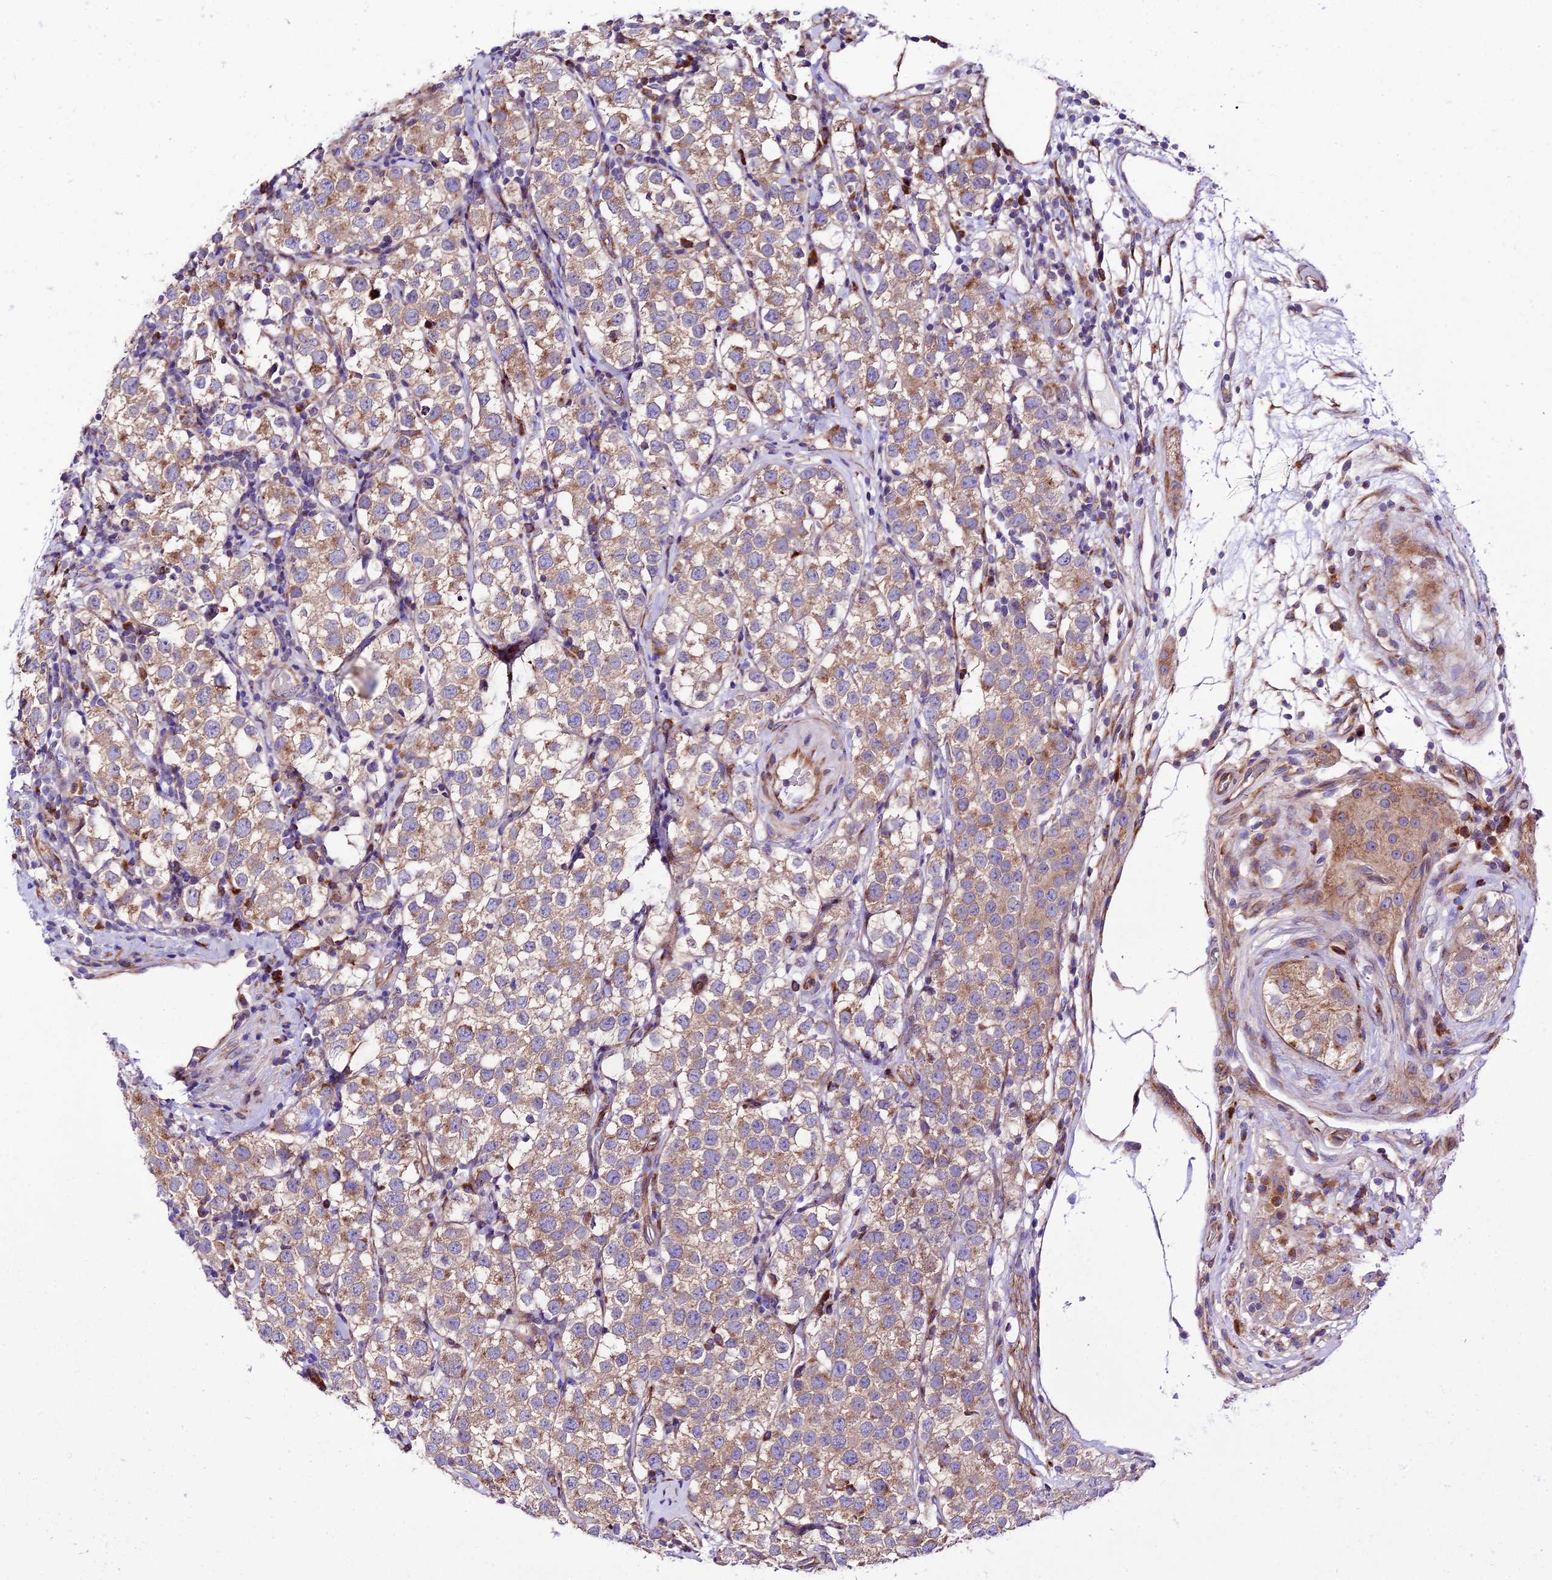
{"staining": {"intensity": "moderate", "quantity": ">75%", "location": "cytoplasmic/membranous"}, "tissue": "testis cancer", "cell_type": "Tumor cells", "image_type": "cancer", "snomed": [{"axis": "morphology", "description": "Seminoma, NOS"}, {"axis": "topography", "description": "Testis"}], "caption": "Immunohistochemical staining of testis cancer reveals medium levels of moderate cytoplasmic/membranous protein positivity in about >75% of tumor cells. (brown staining indicates protein expression, while blue staining denotes nuclei).", "gene": "VPS13C", "patient": {"sex": "male", "age": 34}}